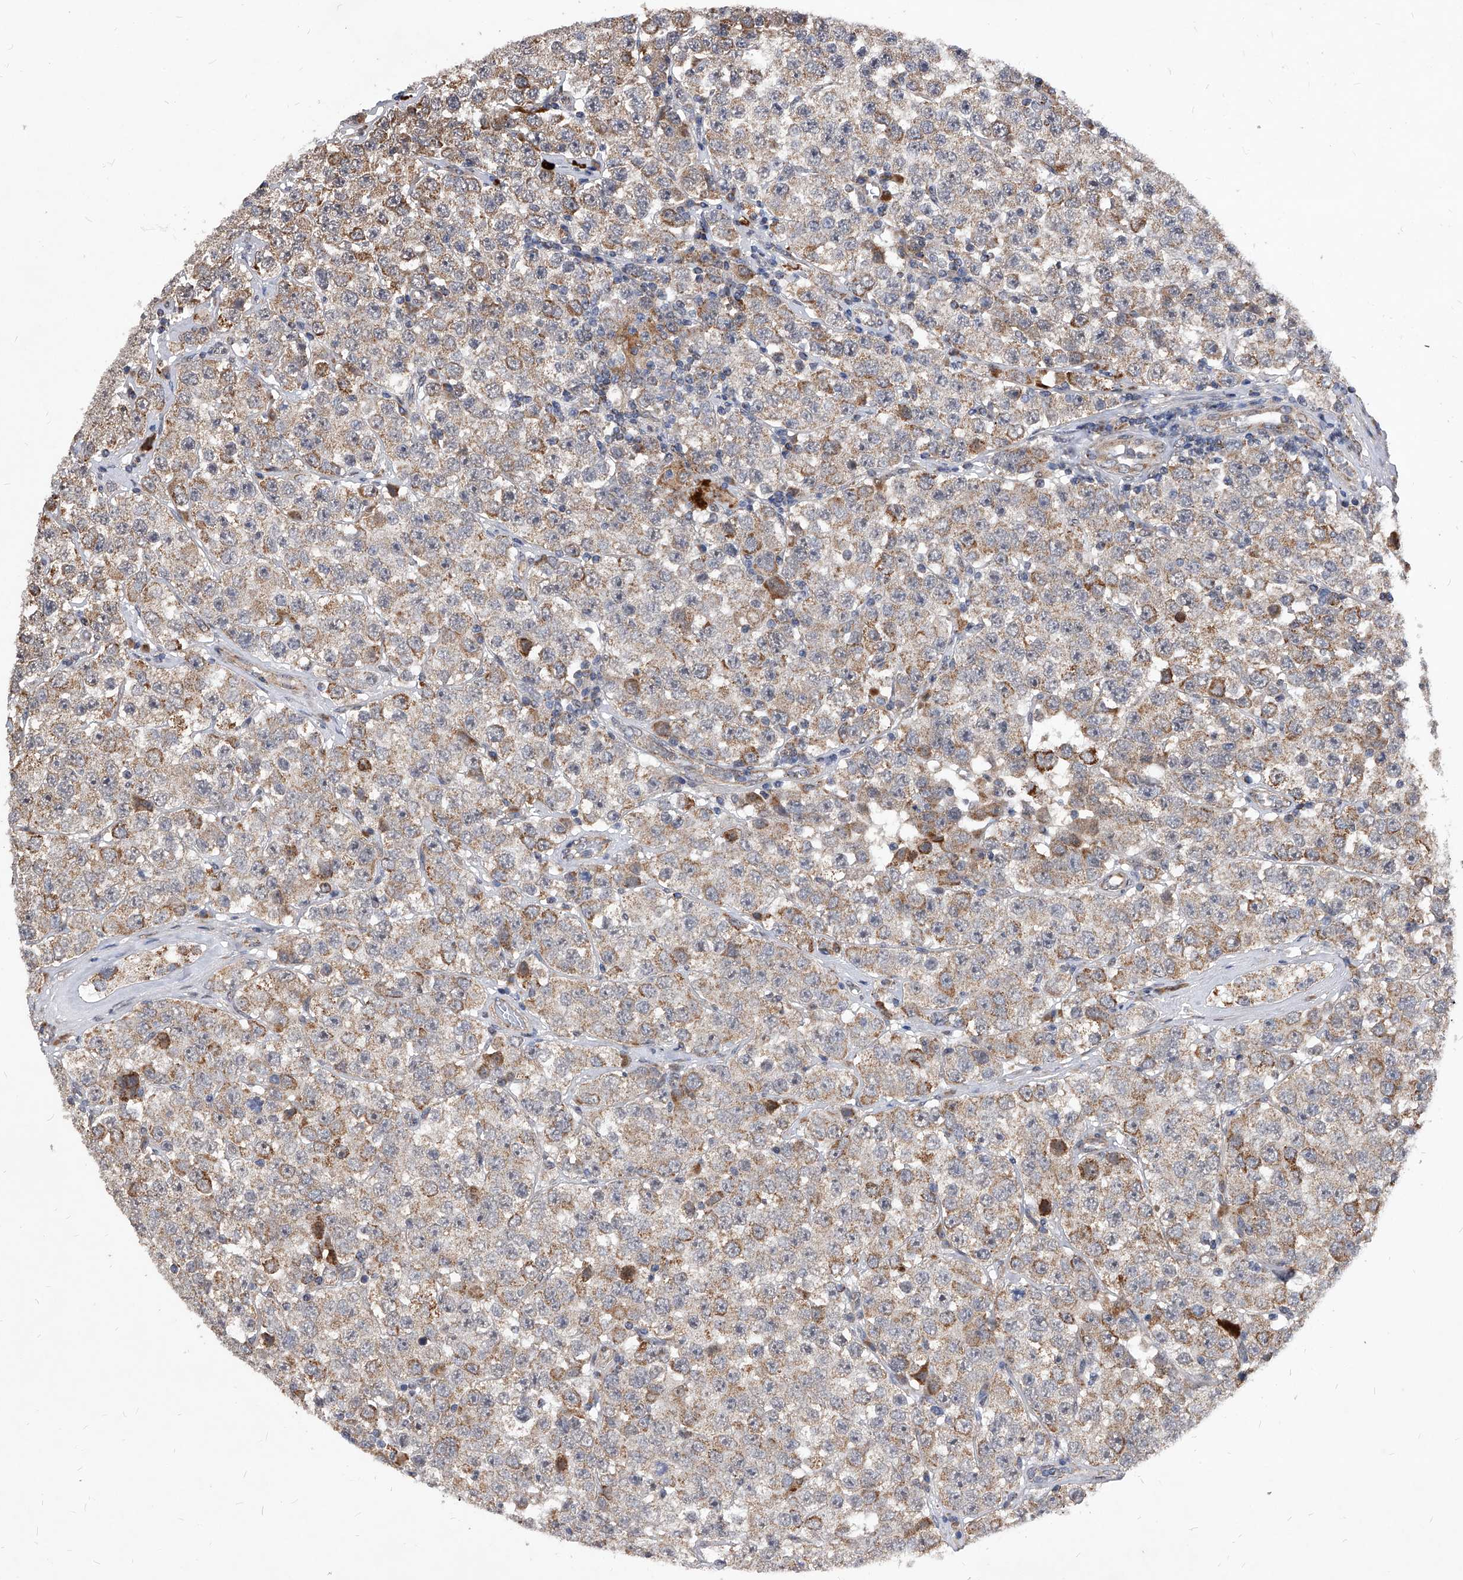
{"staining": {"intensity": "moderate", "quantity": "25%-75%", "location": "cytoplasmic/membranous"}, "tissue": "testis cancer", "cell_type": "Tumor cells", "image_type": "cancer", "snomed": [{"axis": "morphology", "description": "Seminoma, NOS"}, {"axis": "topography", "description": "Testis"}], "caption": "A high-resolution photomicrograph shows immunohistochemistry (IHC) staining of testis cancer (seminoma), which demonstrates moderate cytoplasmic/membranous positivity in about 25%-75% of tumor cells.", "gene": "SOBP", "patient": {"sex": "male", "age": 28}}